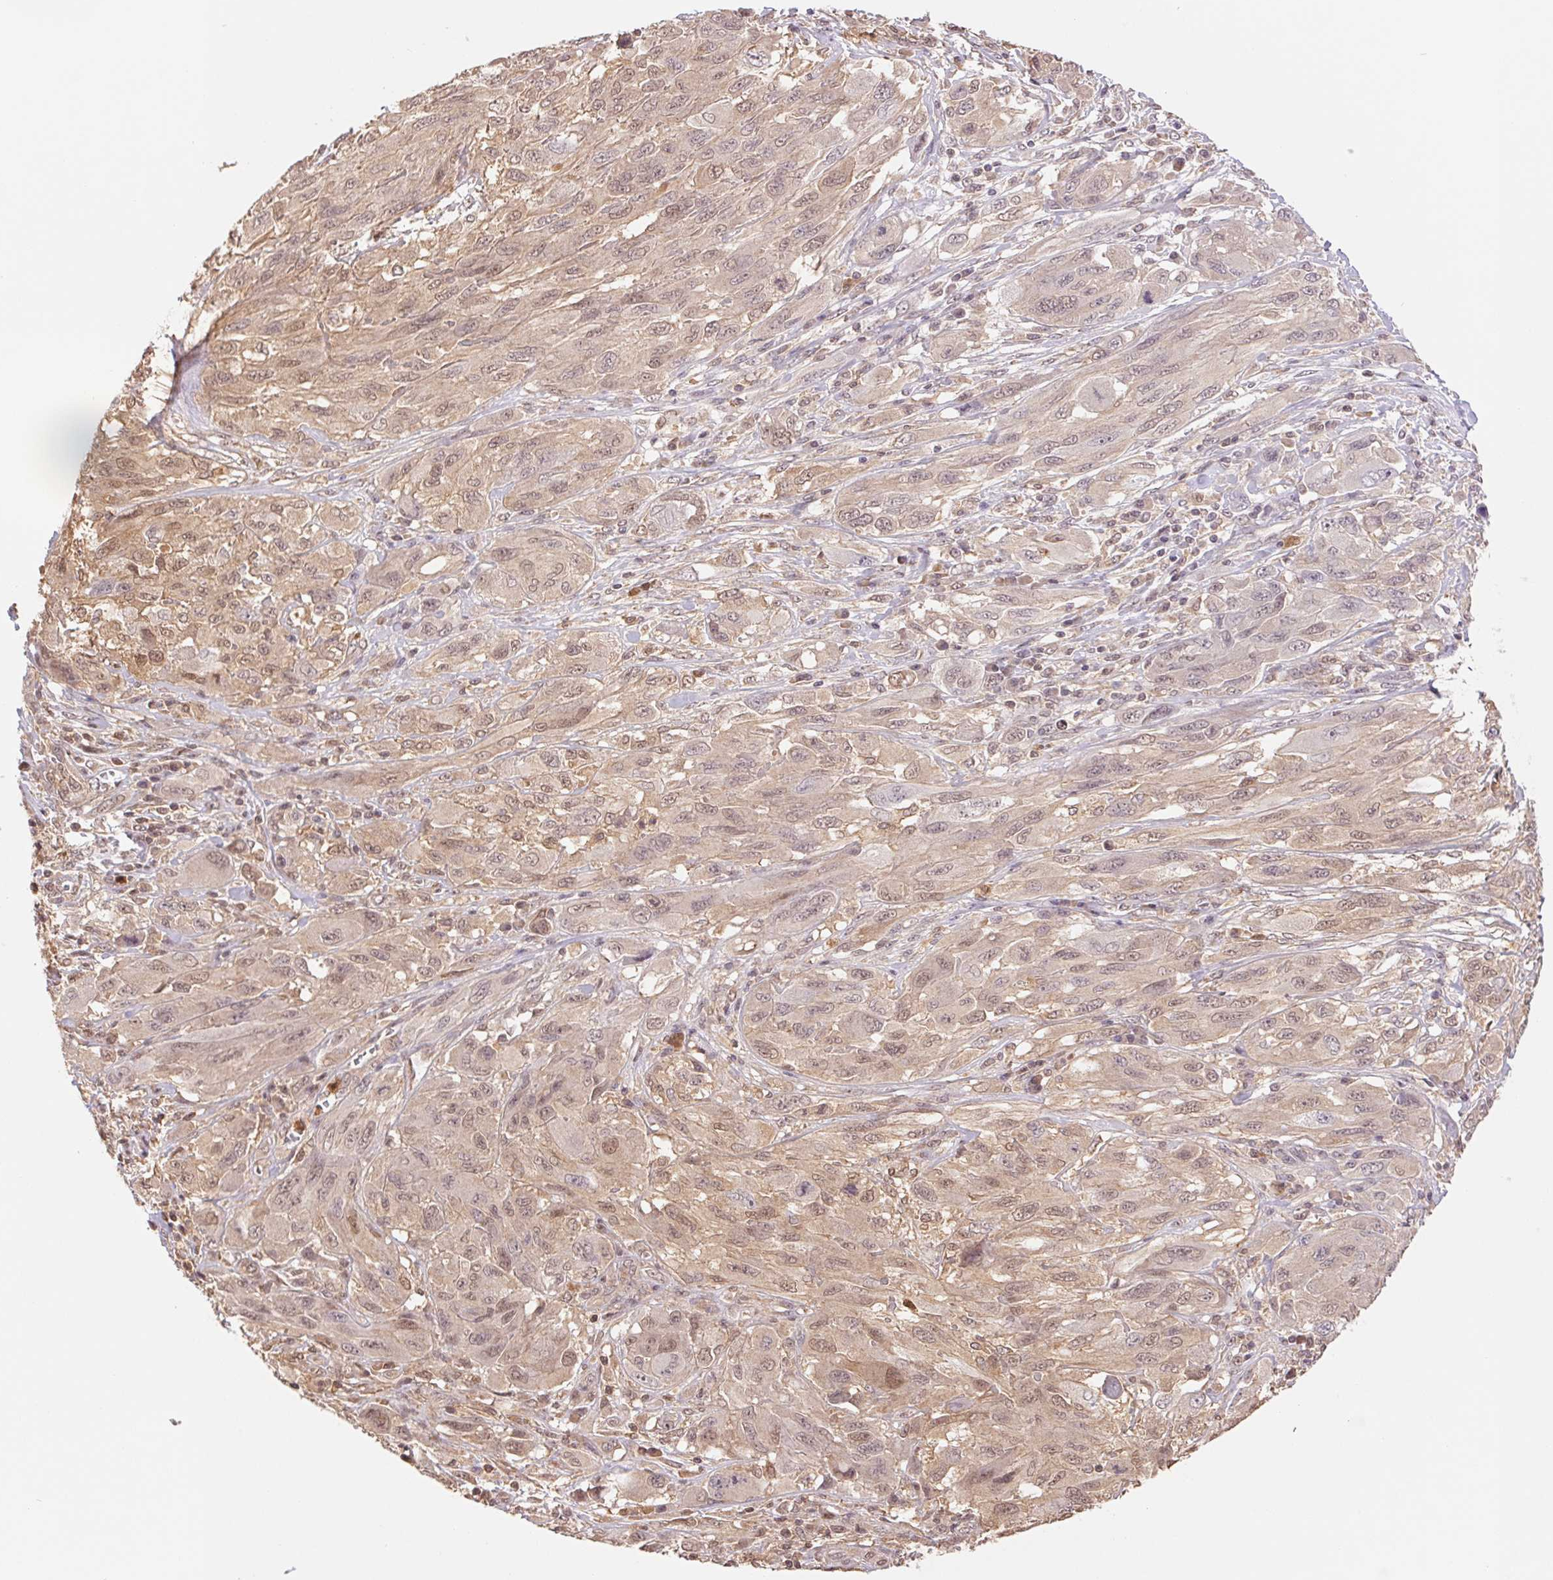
{"staining": {"intensity": "weak", "quantity": ">75%", "location": "cytoplasmic/membranous,nuclear"}, "tissue": "melanoma", "cell_type": "Tumor cells", "image_type": "cancer", "snomed": [{"axis": "morphology", "description": "Malignant melanoma, NOS"}, {"axis": "topography", "description": "Skin"}], "caption": "Immunohistochemistry of melanoma displays low levels of weak cytoplasmic/membranous and nuclear staining in approximately >75% of tumor cells.", "gene": "CDC123", "patient": {"sex": "female", "age": 91}}